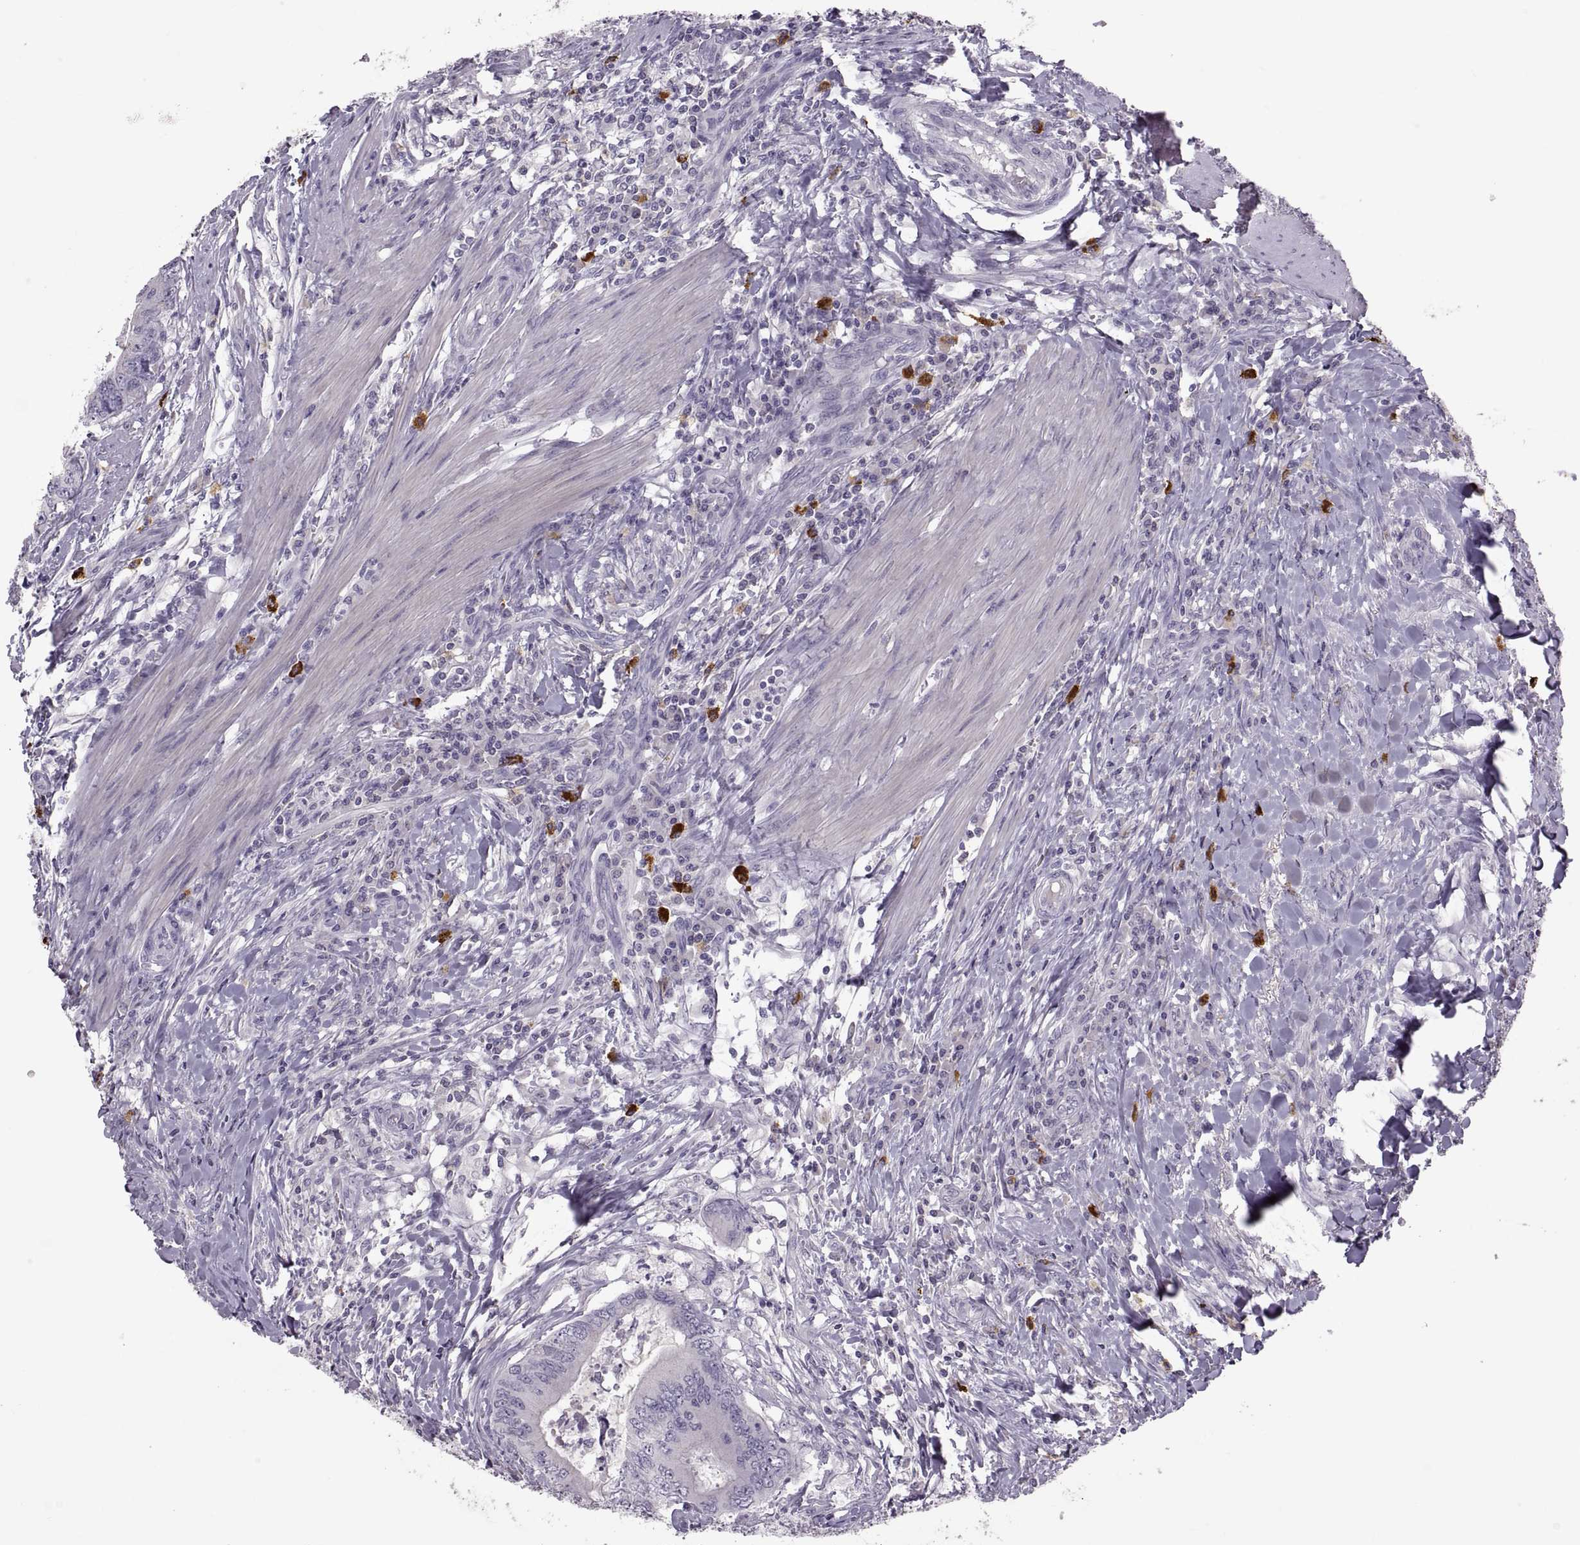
{"staining": {"intensity": "negative", "quantity": "none", "location": "none"}, "tissue": "colorectal cancer", "cell_type": "Tumor cells", "image_type": "cancer", "snomed": [{"axis": "morphology", "description": "Adenocarcinoma, NOS"}, {"axis": "topography", "description": "Colon"}], "caption": "The histopathology image displays no significant positivity in tumor cells of colorectal adenocarcinoma.", "gene": "WFDC8", "patient": {"sex": "male", "age": 53}}